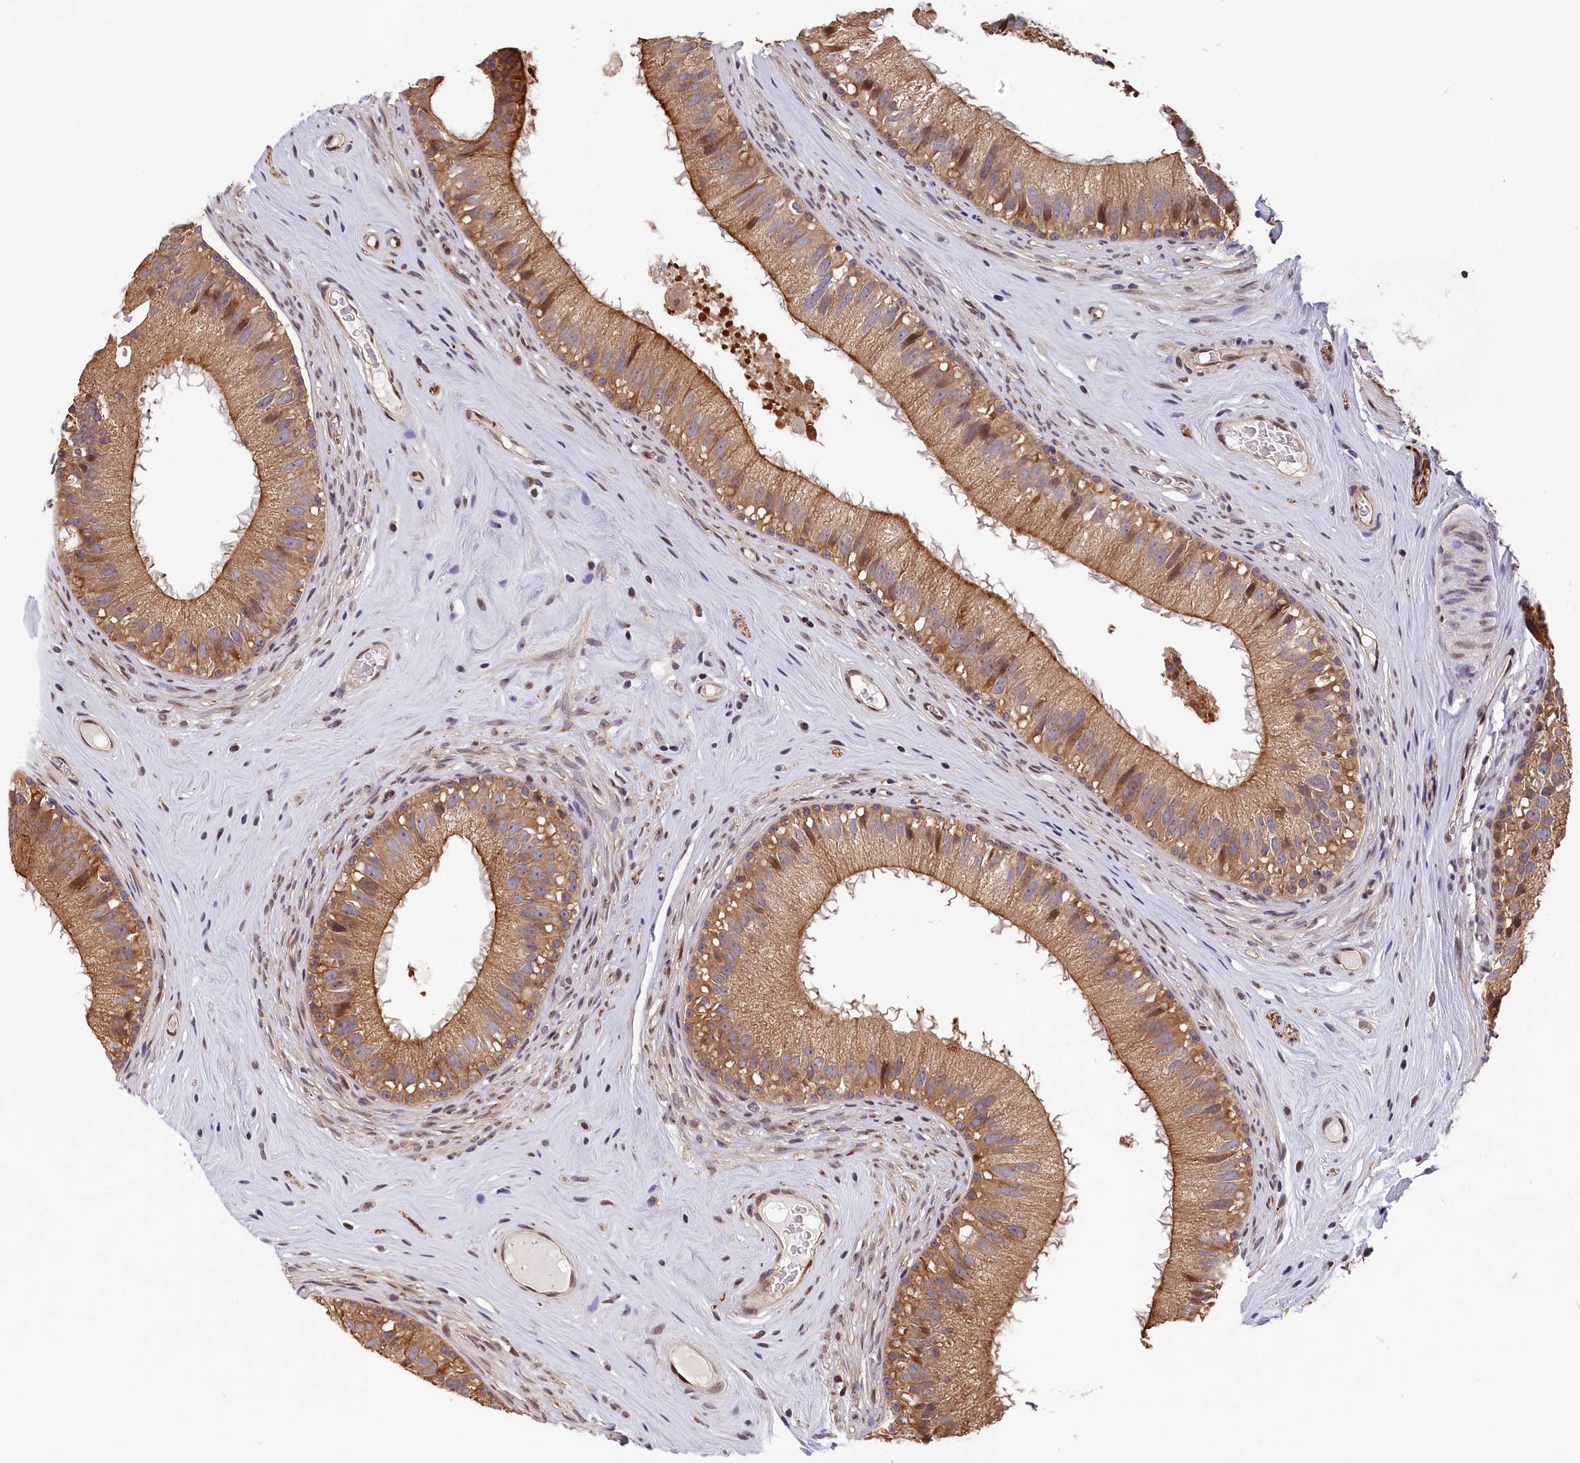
{"staining": {"intensity": "moderate", "quantity": ">75%", "location": "cytoplasmic/membranous"}, "tissue": "epididymis", "cell_type": "Glandular cells", "image_type": "normal", "snomed": [{"axis": "morphology", "description": "Normal tissue, NOS"}, {"axis": "topography", "description": "Epididymis"}], "caption": "Glandular cells show moderate cytoplasmic/membranous expression in approximately >75% of cells in unremarkable epididymis.", "gene": "TMEM116", "patient": {"sex": "male", "age": 45}}